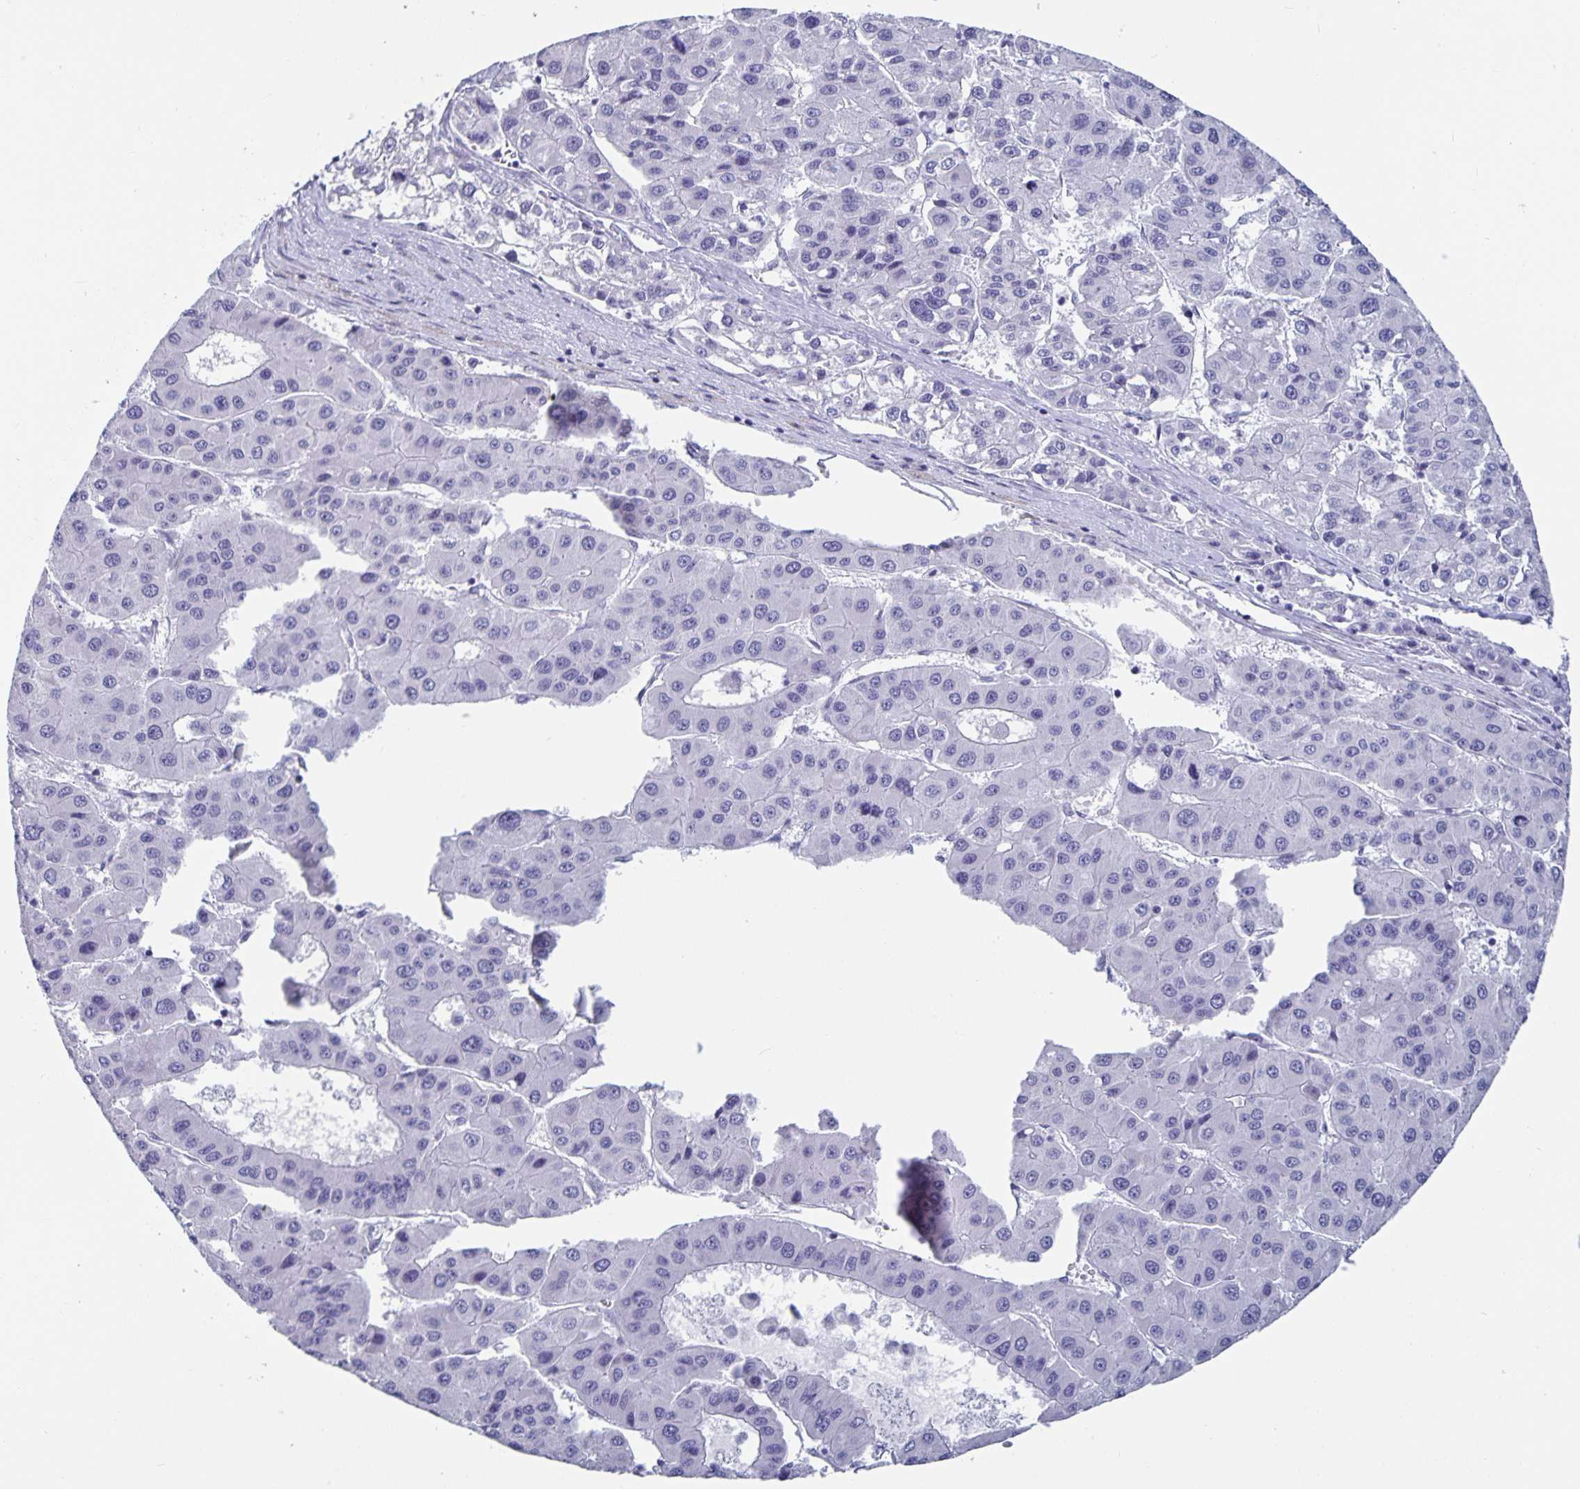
{"staining": {"intensity": "negative", "quantity": "none", "location": "none"}, "tissue": "liver cancer", "cell_type": "Tumor cells", "image_type": "cancer", "snomed": [{"axis": "morphology", "description": "Carcinoma, Hepatocellular, NOS"}, {"axis": "topography", "description": "Liver"}], "caption": "Tumor cells are negative for brown protein staining in liver cancer (hepatocellular carcinoma). (DAB (3,3'-diaminobenzidine) immunohistochemistry visualized using brightfield microscopy, high magnification).", "gene": "OLIG2", "patient": {"sex": "male", "age": 73}}